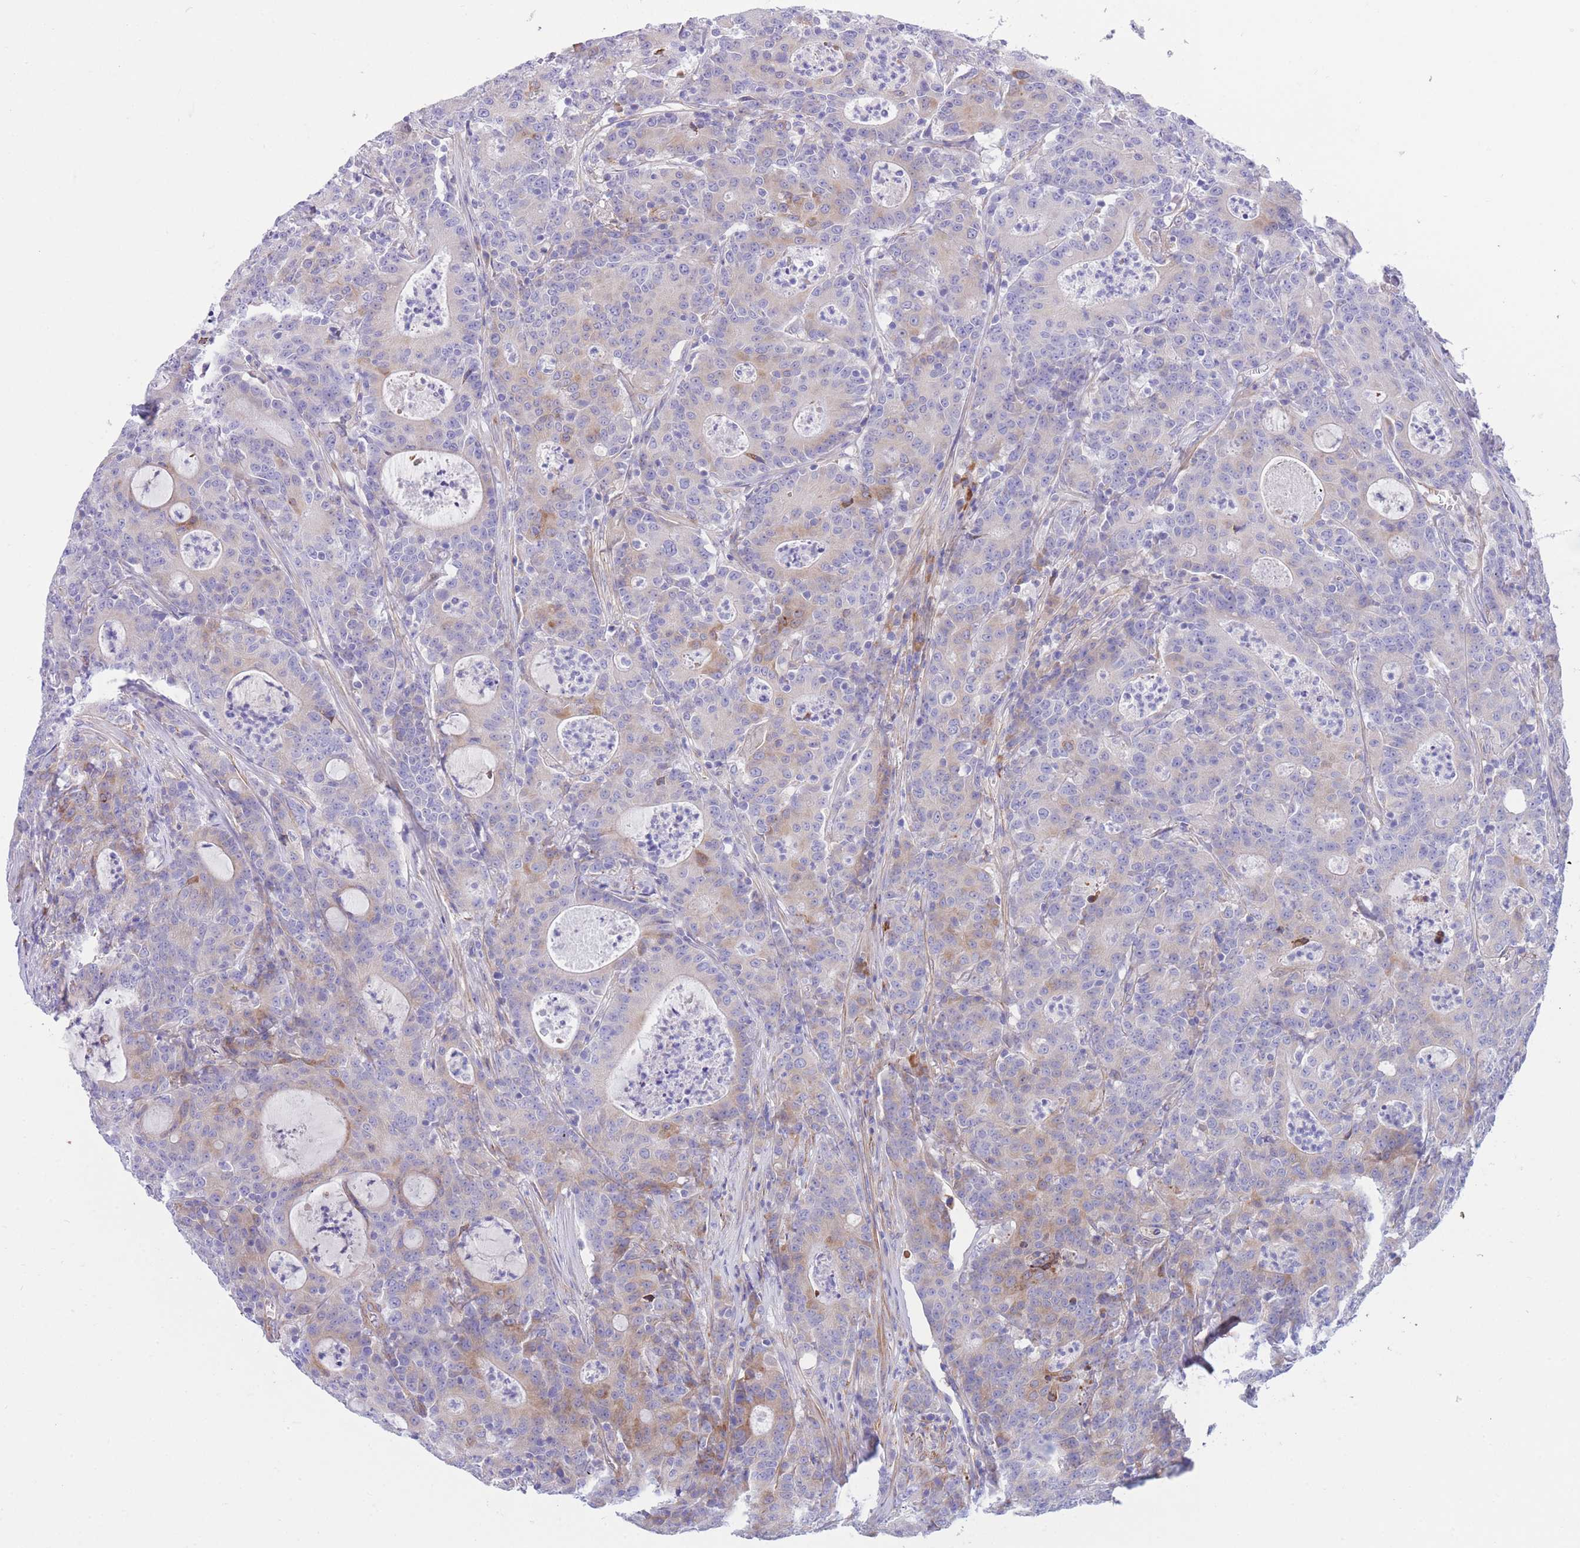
{"staining": {"intensity": "negative", "quantity": "none", "location": "none"}, "tissue": "colorectal cancer", "cell_type": "Tumor cells", "image_type": "cancer", "snomed": [{"axis": "morphology", "description": "Adenocarcinoma, NOS"}, {"axis": "topography", "description": "Colon"}], "caption": "Micrograph shows no significant protein positivity in tumor cells of colorectal cancer (adenocarcinoma).", "gene": "DET1", "patient": {"sex": "male", "age": 83}}